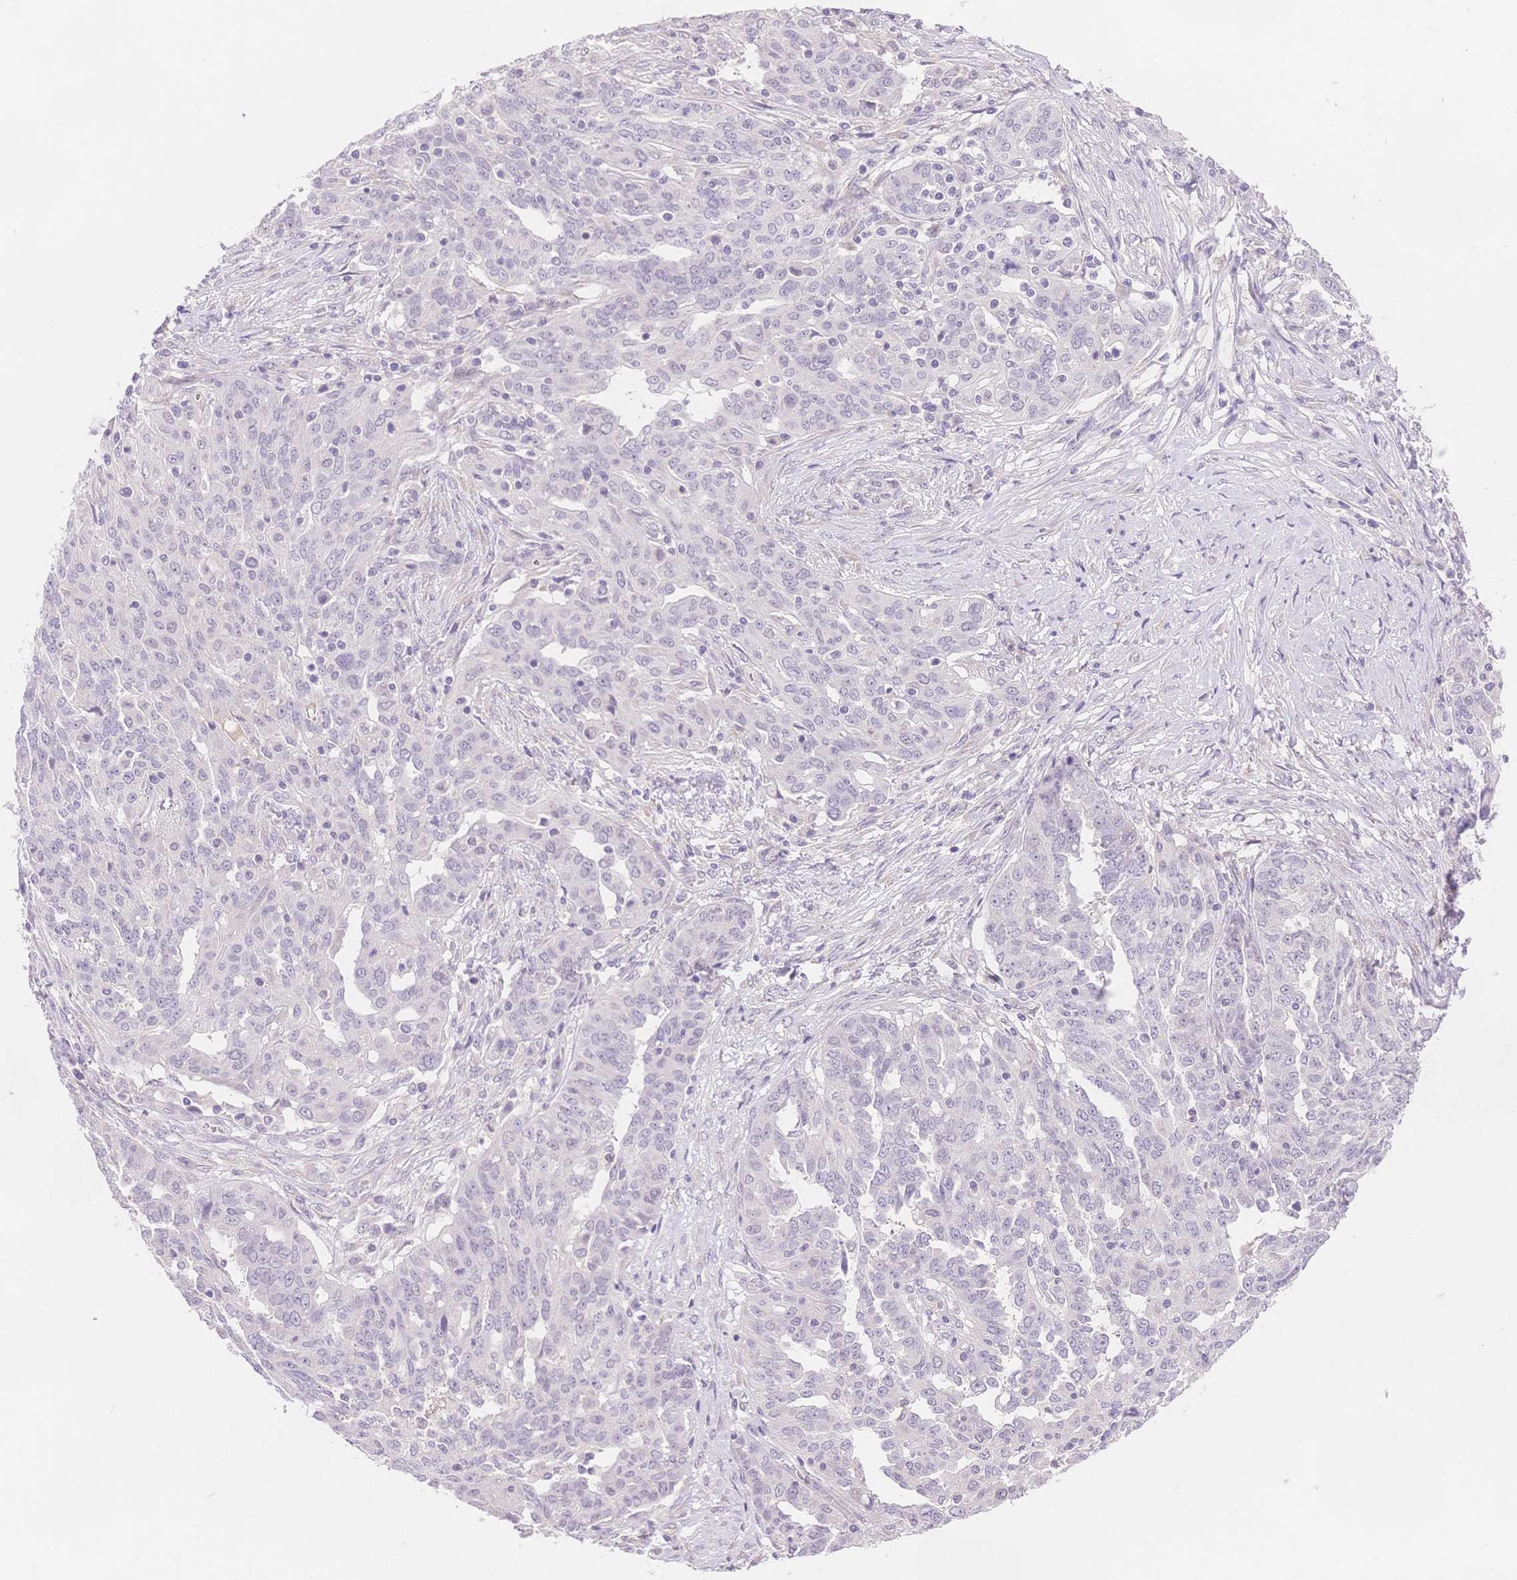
{"staining": {"intensity": "negative", "quantity": "none", "location": "none"}, "tissue": "ovarian cancer", "cell_type": "Tumor cells", "image_type": "cancer", "snomed": [{"axis": "morphology", "description": "Cystadenocarcinoma, serous, NOS"}, {"axis": "topography", "description": "Ovary"}], "caption": "Protein analysis of ovarian serous cystadenocarcinoma exhibits no significant expression in tumor cells. (DAB immunohistochemistry visualized using brightfield microscopy, high magnification).", "gene": "MYOM1", "patient": {"sex": "female", "age": 67}}